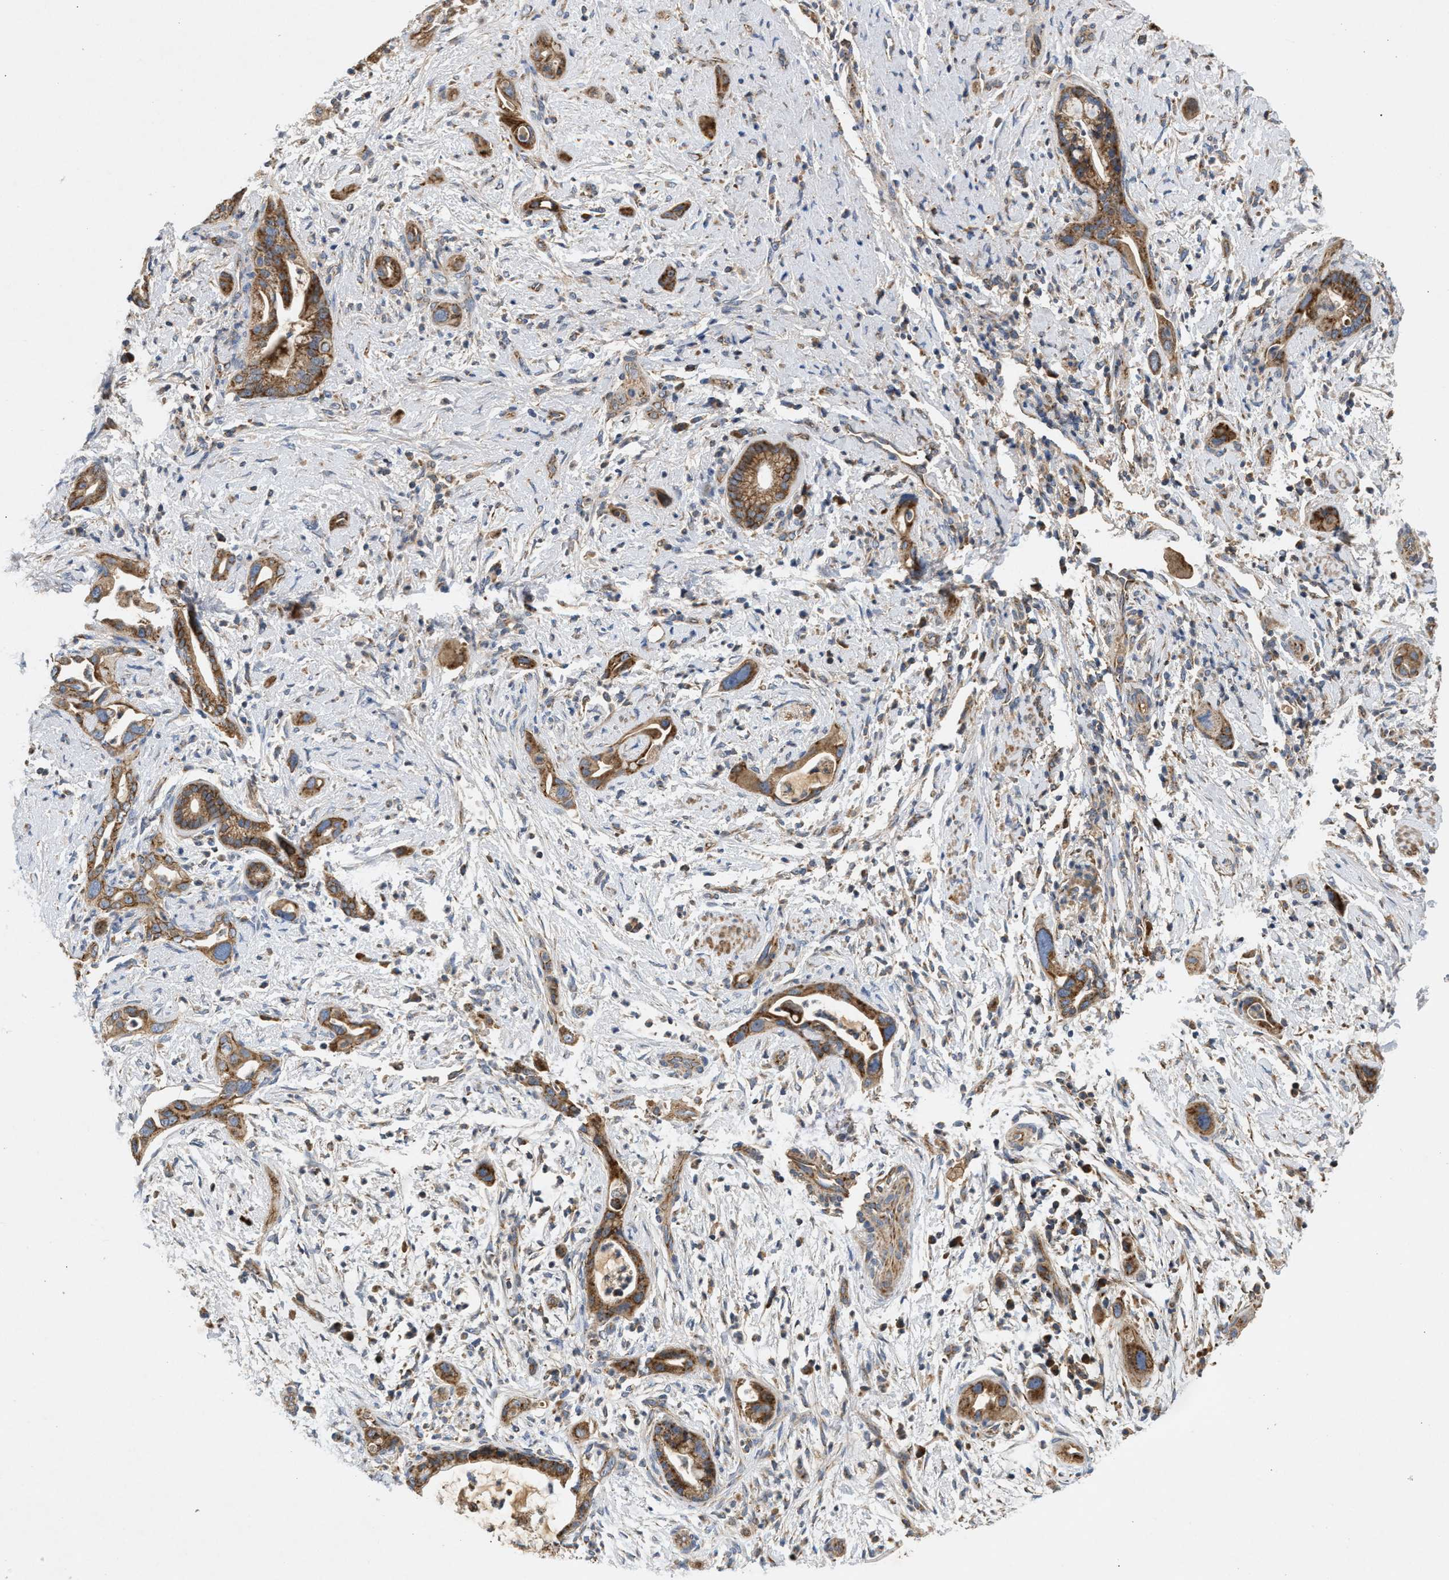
{"staining": {"intensity": "moderate", "quantity": ">75%", "location": "cytoplasmic/membranous"}, "tissue": "pancreatic cancer", "cell_type": "Tumor cells", "image_type": "cancer", "snomed": [{"axis": "morphology", "description": "Adenocarcinoma, NOS"}, {"axis": "topography", "description": "Pancreas"}], "caption": "Immunohistochemistry of pancreatic cancer (adenocarcinoma) exhibits medium levels of moderate cytoplasmic/membranous expression in about >75% of tumor cells.", "gene": "TACO1", "patient": {"sex": "male", "age": 59}}